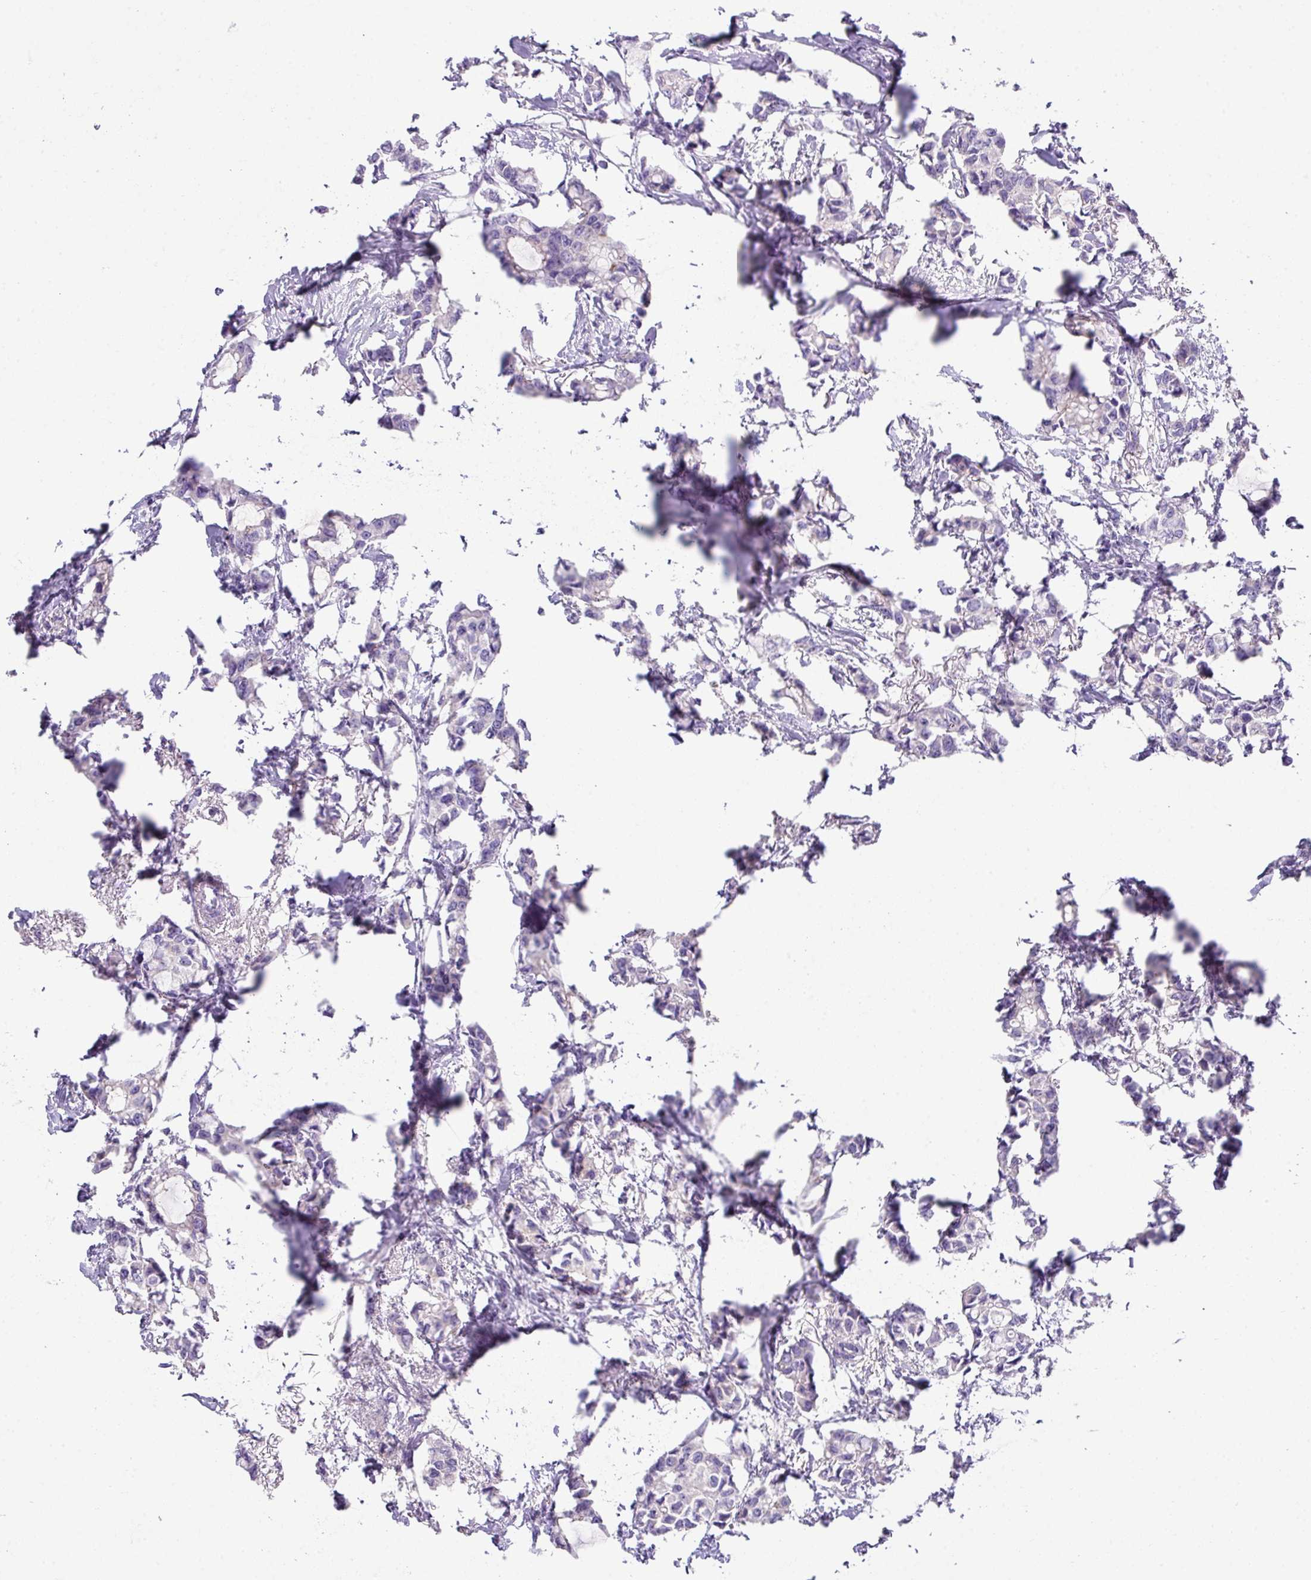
{"staining": {"intensity": "negative", "quantity": "none", "location": "none"}, "tissue": "breast cancer", "cell_type": "Tumor cells", "image_type": "cancer", "snomed": [{"axis": "morphology", "description": "Duct carcinoma"}, {"axis": "topography", "description": "Breast"}], "caption": "Immunohistochemical staining of breast cancer (intraductal carcinoma) reveals no significant positivity in tumor cells.", "gene": "DNAL1", "patient": {"sex": "female", "age": 73}}